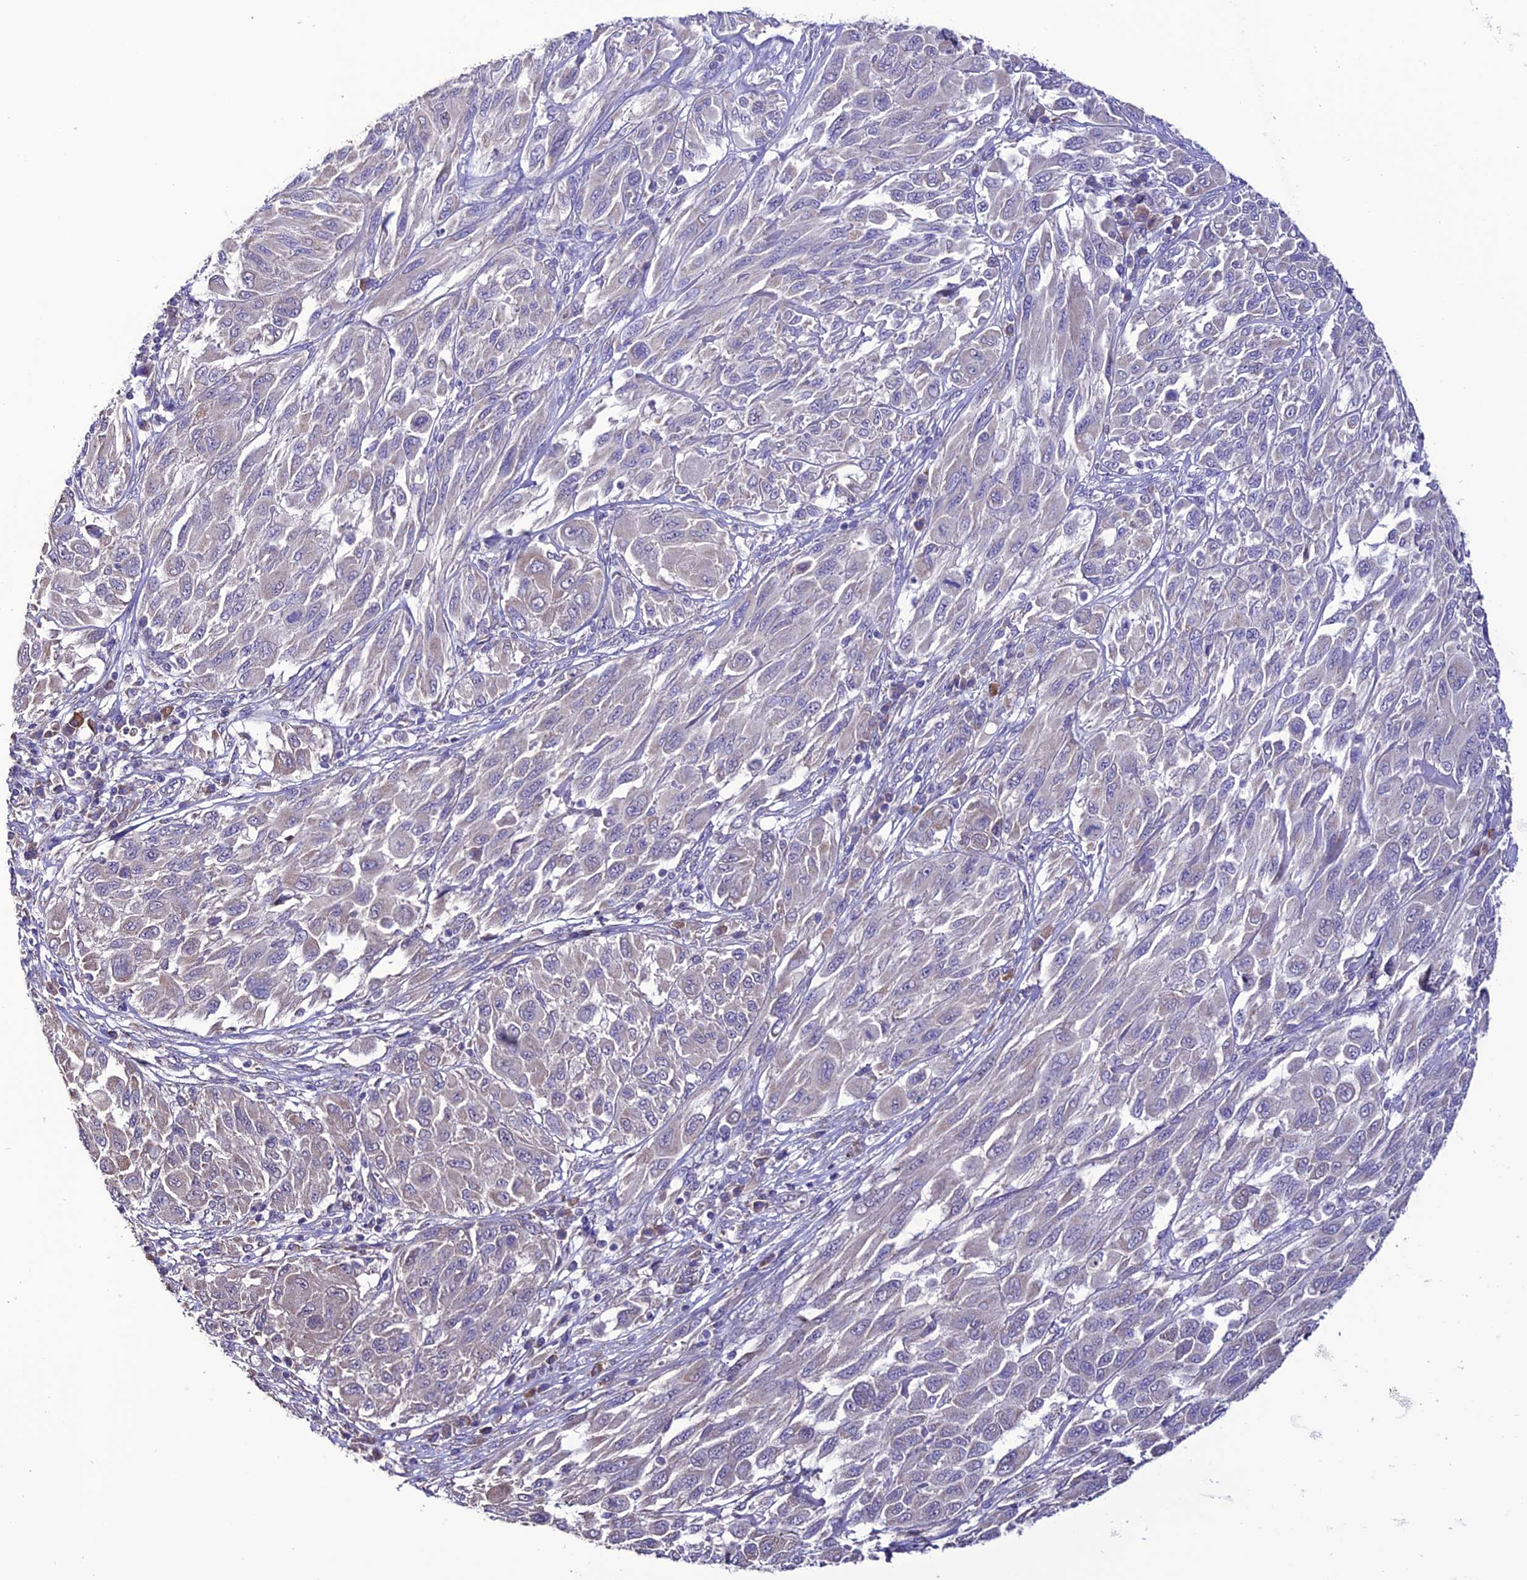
{"staining": {"intensity": "negative", "quantity": "none", "location": "none"}, "tissue": "melanoma", "cell_type": "Tumor cells", "image_type": "cancer", "snomed": [{"axis": "morphology", "description": "Malignant melanoma, NOS"}, {"axis": "topography", "description": "Skin"}], "caption": "Immunohistochemical staining of human malignant melanoma exhibits no significant staining in tumor cells. (DAB immunohistochemistry, high magnification).", "gene": "HOGA1", "patient": {"sex": "female", "age": 91}}